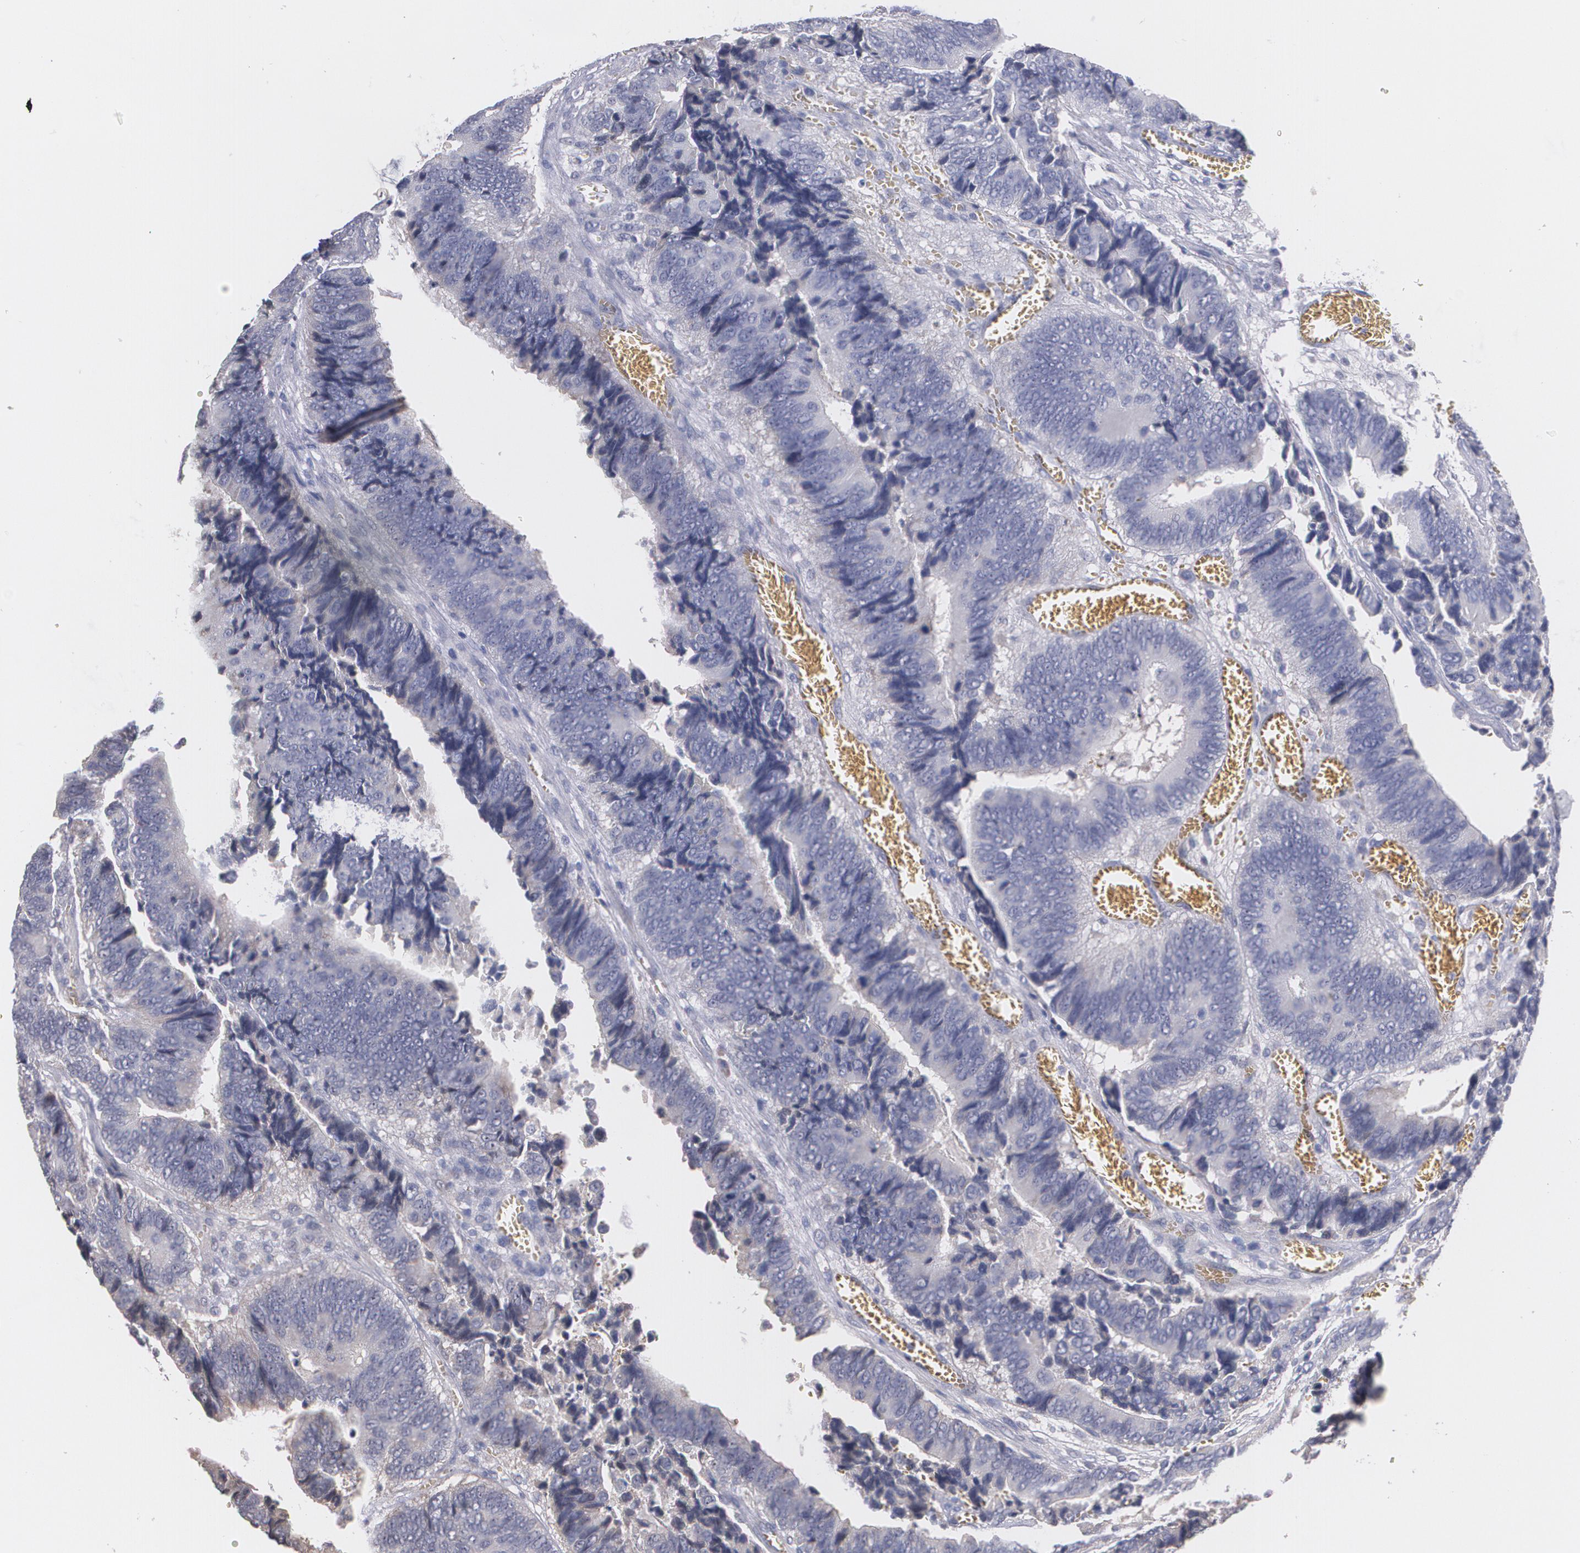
{"staining": {"intensity": "negative", "quantity": "none", "location": "none"}, "tissue": "colorectal cancer", "cell_type": "Tumor cells", "image_type": "cancer", "snomed": [{"axis": "morphology", "description": "Adenocarcinoma, NOS"}, {"axis": "topography", "description": "Colon"}], "caption": "An IHC photomicrograph of colorectal cancer is shown. There is no staining in tumor cells of colorectal cancer.", "gene": "AMBP", "patient": {"sex": "male", "age": 72}}